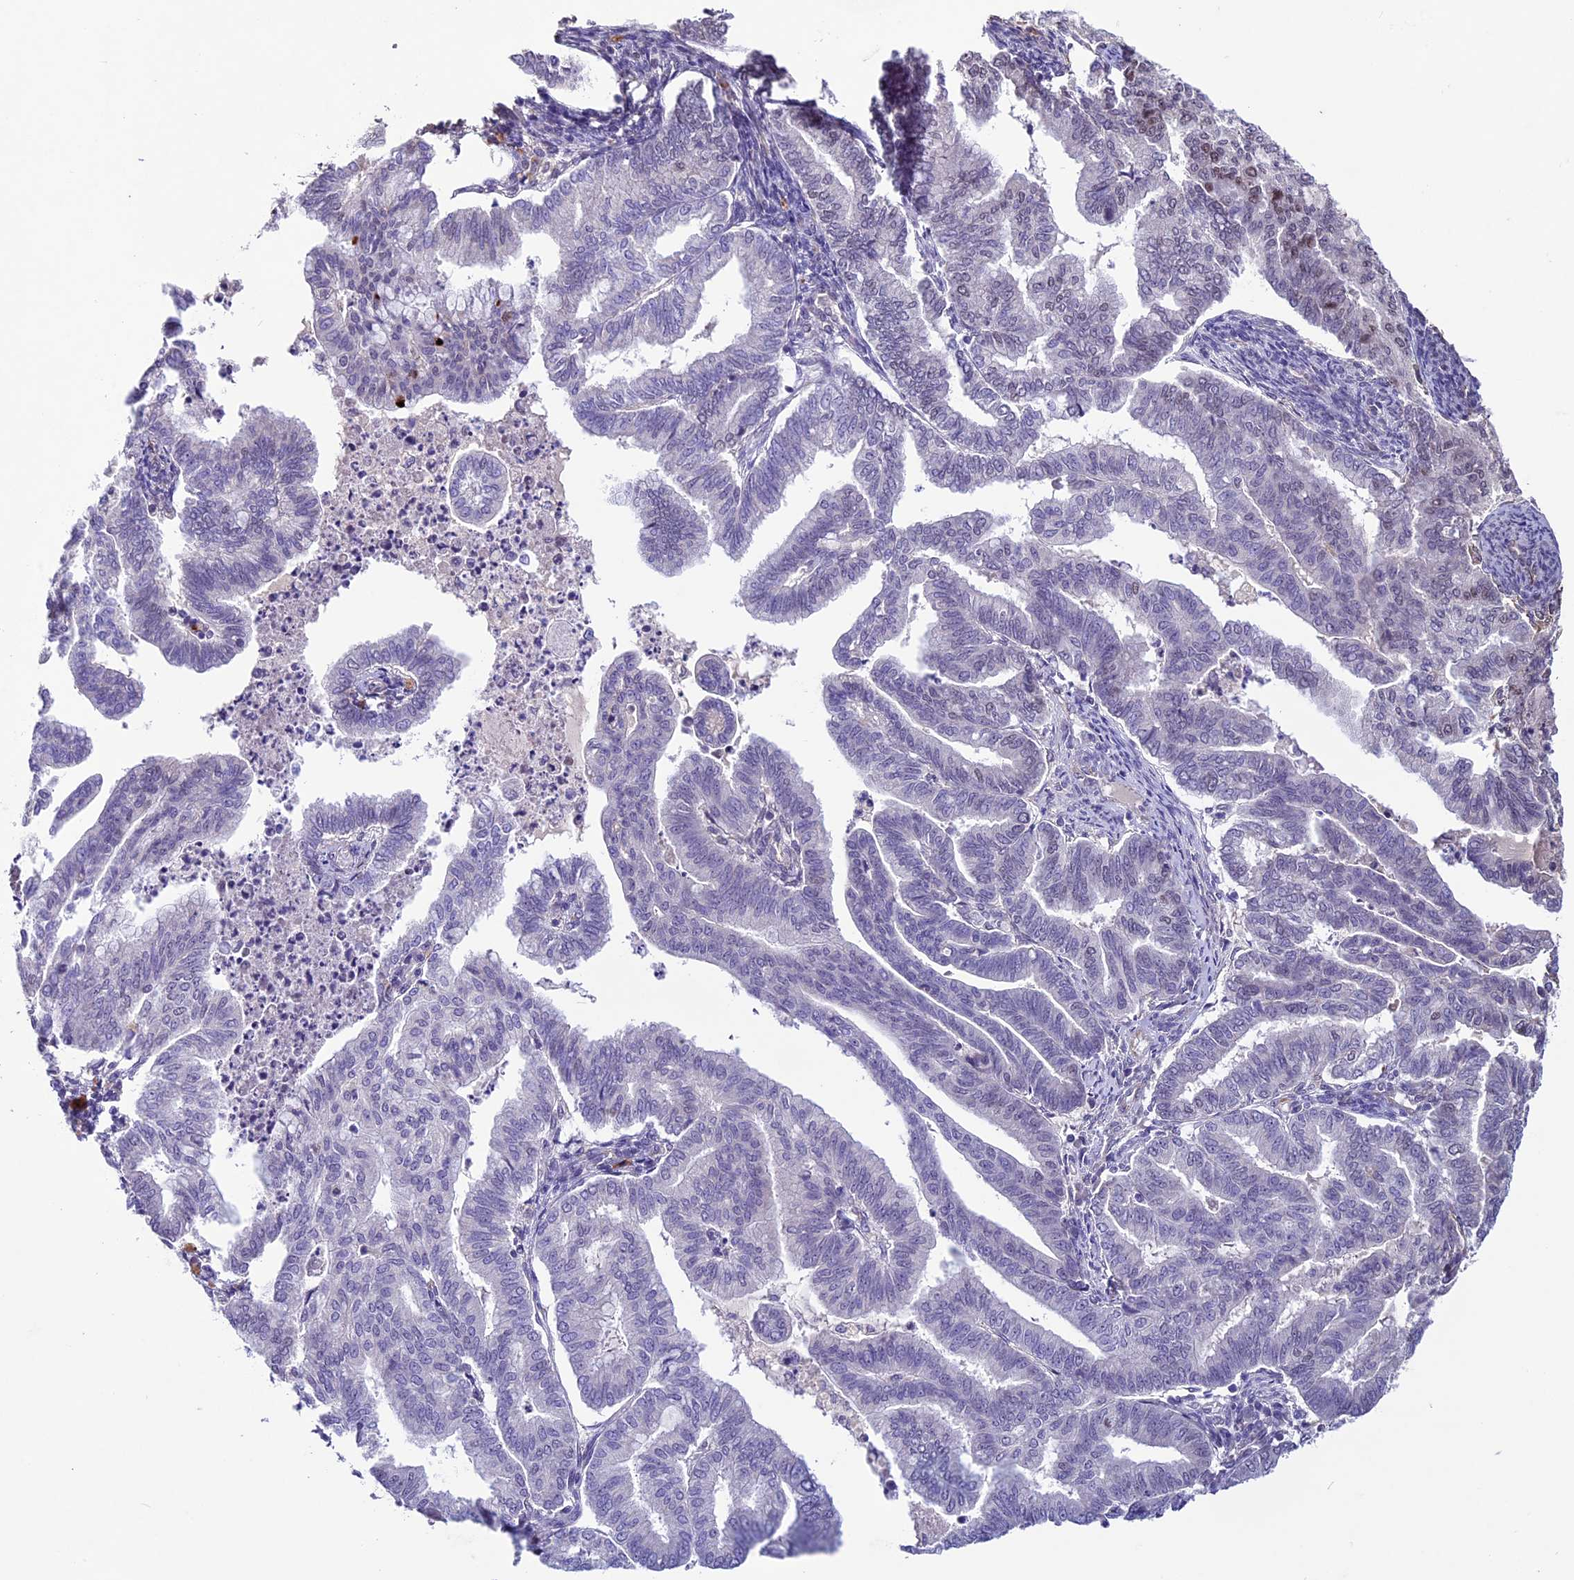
{"staining": {"intensity": "weak", "quantity": "25%-75%", "location": "nuclear"}, "tissue": "endometrial cancer", "cell_type": "Tumor cells", "image_type": "cancer", "snomed": [{"axis": "morphology", "description": "Adenocarcinoma, NOS"}, {"axis": "topography", "description": "Endometrium"}], "caption": "A low amount of weak nuclear expression is appreciated in about 25%-75% of tumor cells in endometrial cancer (adenocarcinoma) tissue. The protein is shown in brown color, while the nuclei are stained blue.", "gene": "C3orf70", "patient": {"sex": "female", "age": 79}}